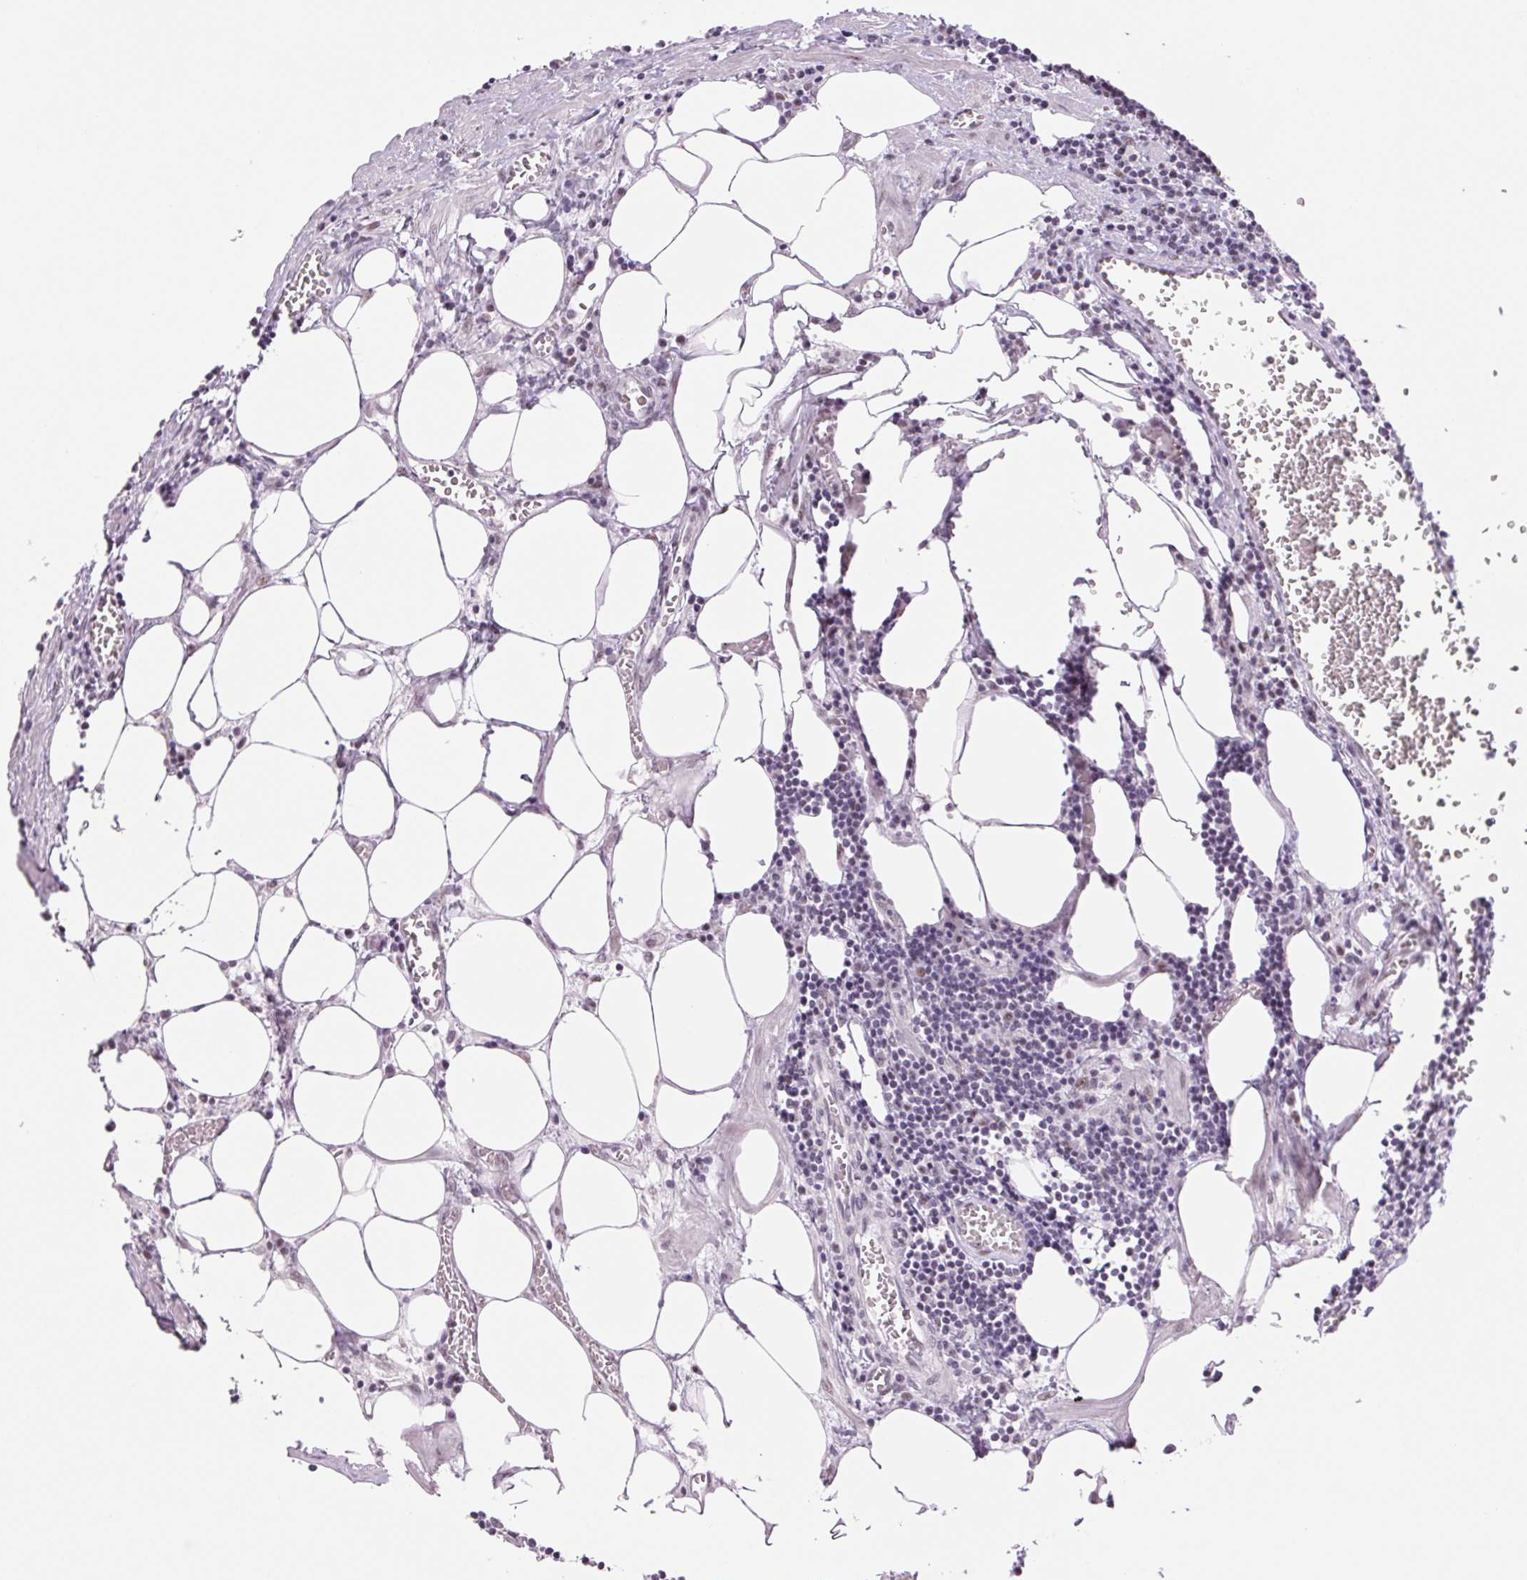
{"staining": {"intensity": "moderate", "quantity": "25%-75%", "location": "nuclear"}, "tissue": "lymph node", "cell_type": "Germinal center cells", "image_type": "normal", "snomed": [{"axis": "morphology", "description": "Normal tissue, NOS"}, {"axis": "topography", "description": "Lymph node"}], "caption": "Germinal center cells exhibit moderate nuclear expression in approximately 25%-75% of cells in normal lymph node. Immunohistochemistry stains the protein of interest in brown and the nuclei are stained blue.", "gene": "ZC3H14", "patient": {"sex": "male", "age": 66}}